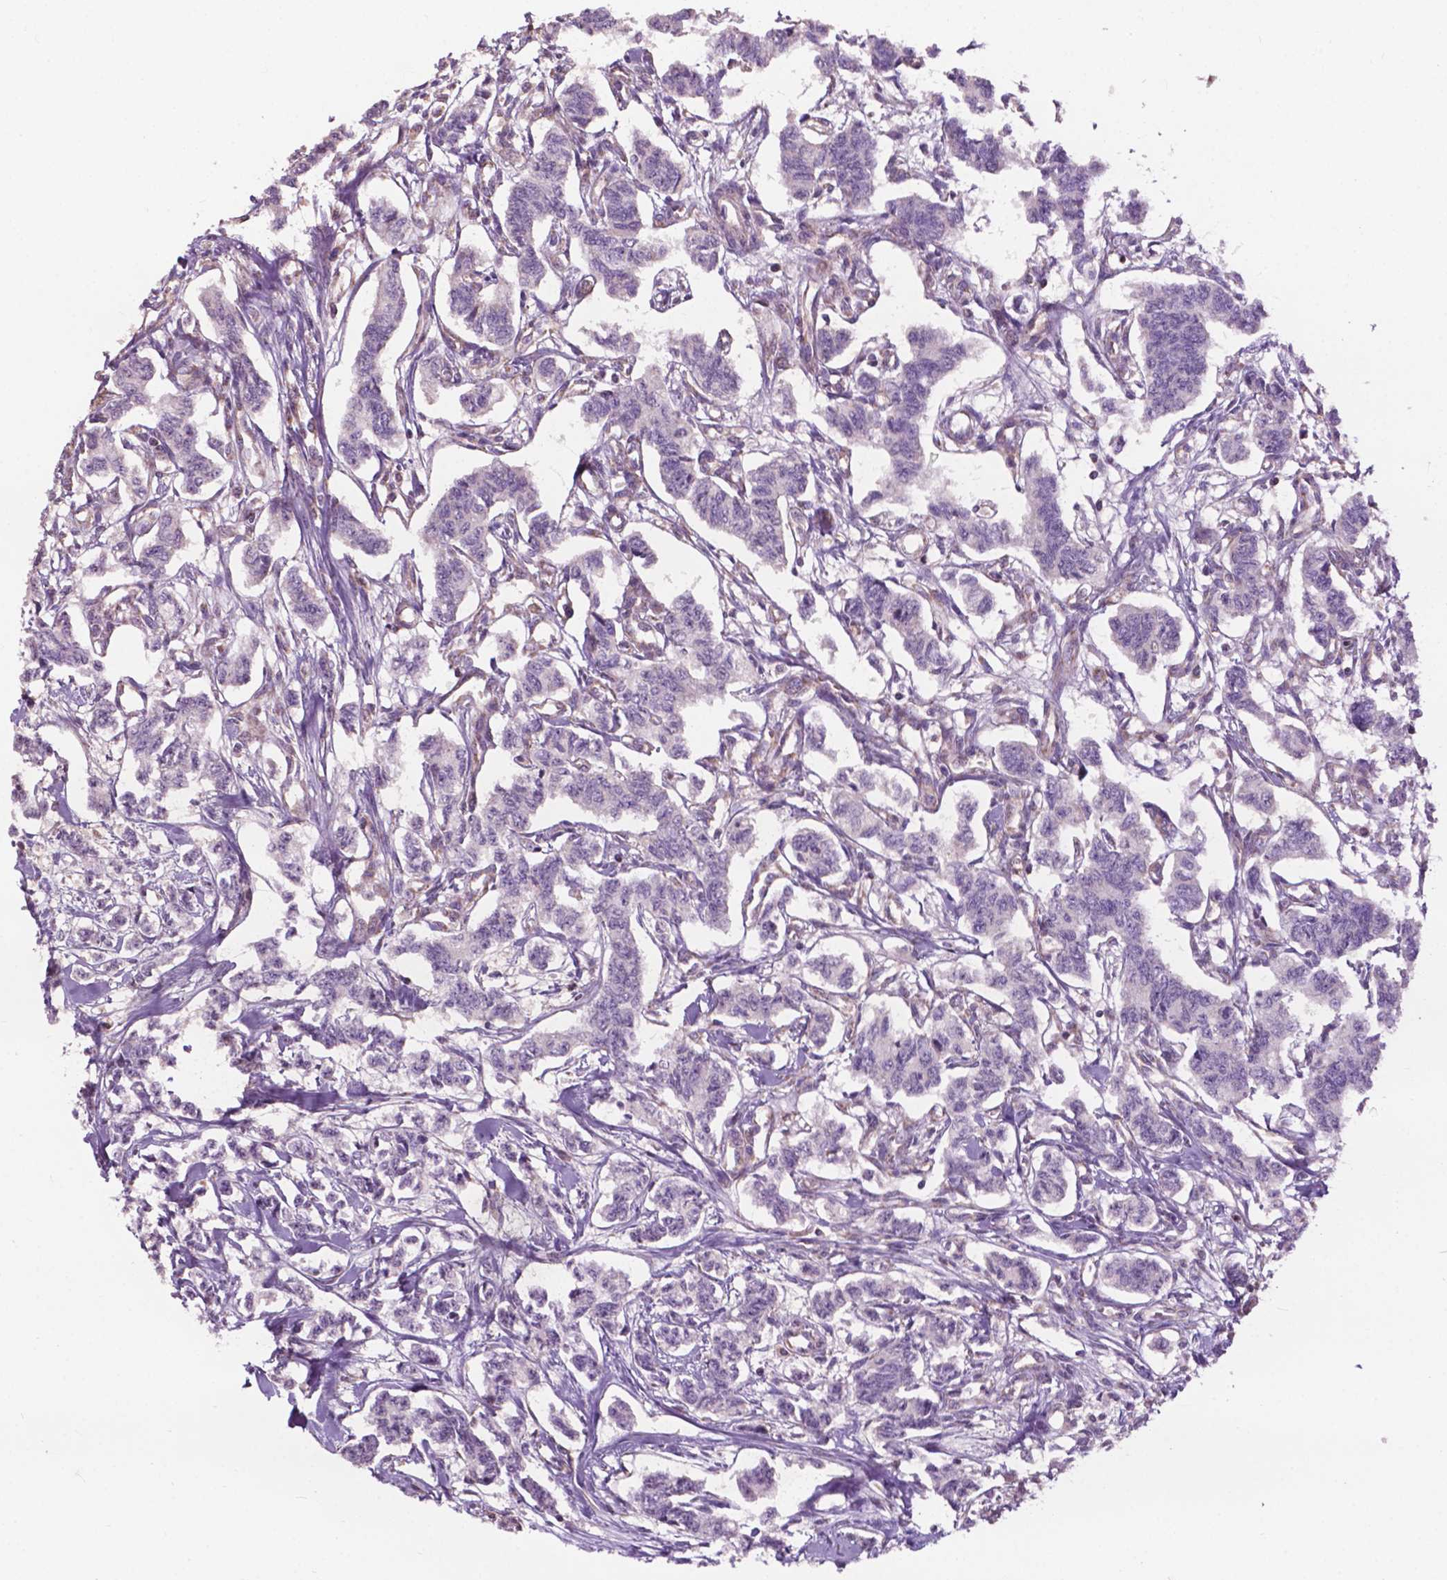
{"staining": {"intensity": "negative", "quantity": "none", "location": "none"}, "tissue": "carcinoid", "cell_type": "Tumor cells", "image_type": "cancer", "snomed": [{"axis": "morphology", "description": "Carcinoid, malignant, NOS"}, {"axis": "topography", "description": "Kidney"}], "caption": "Protein analysis of carcinoid (malignant) reveals no significant staining in tumor cells.", "gene": "NDUFA10", "patient": {"sex": "female", "age": 41}}